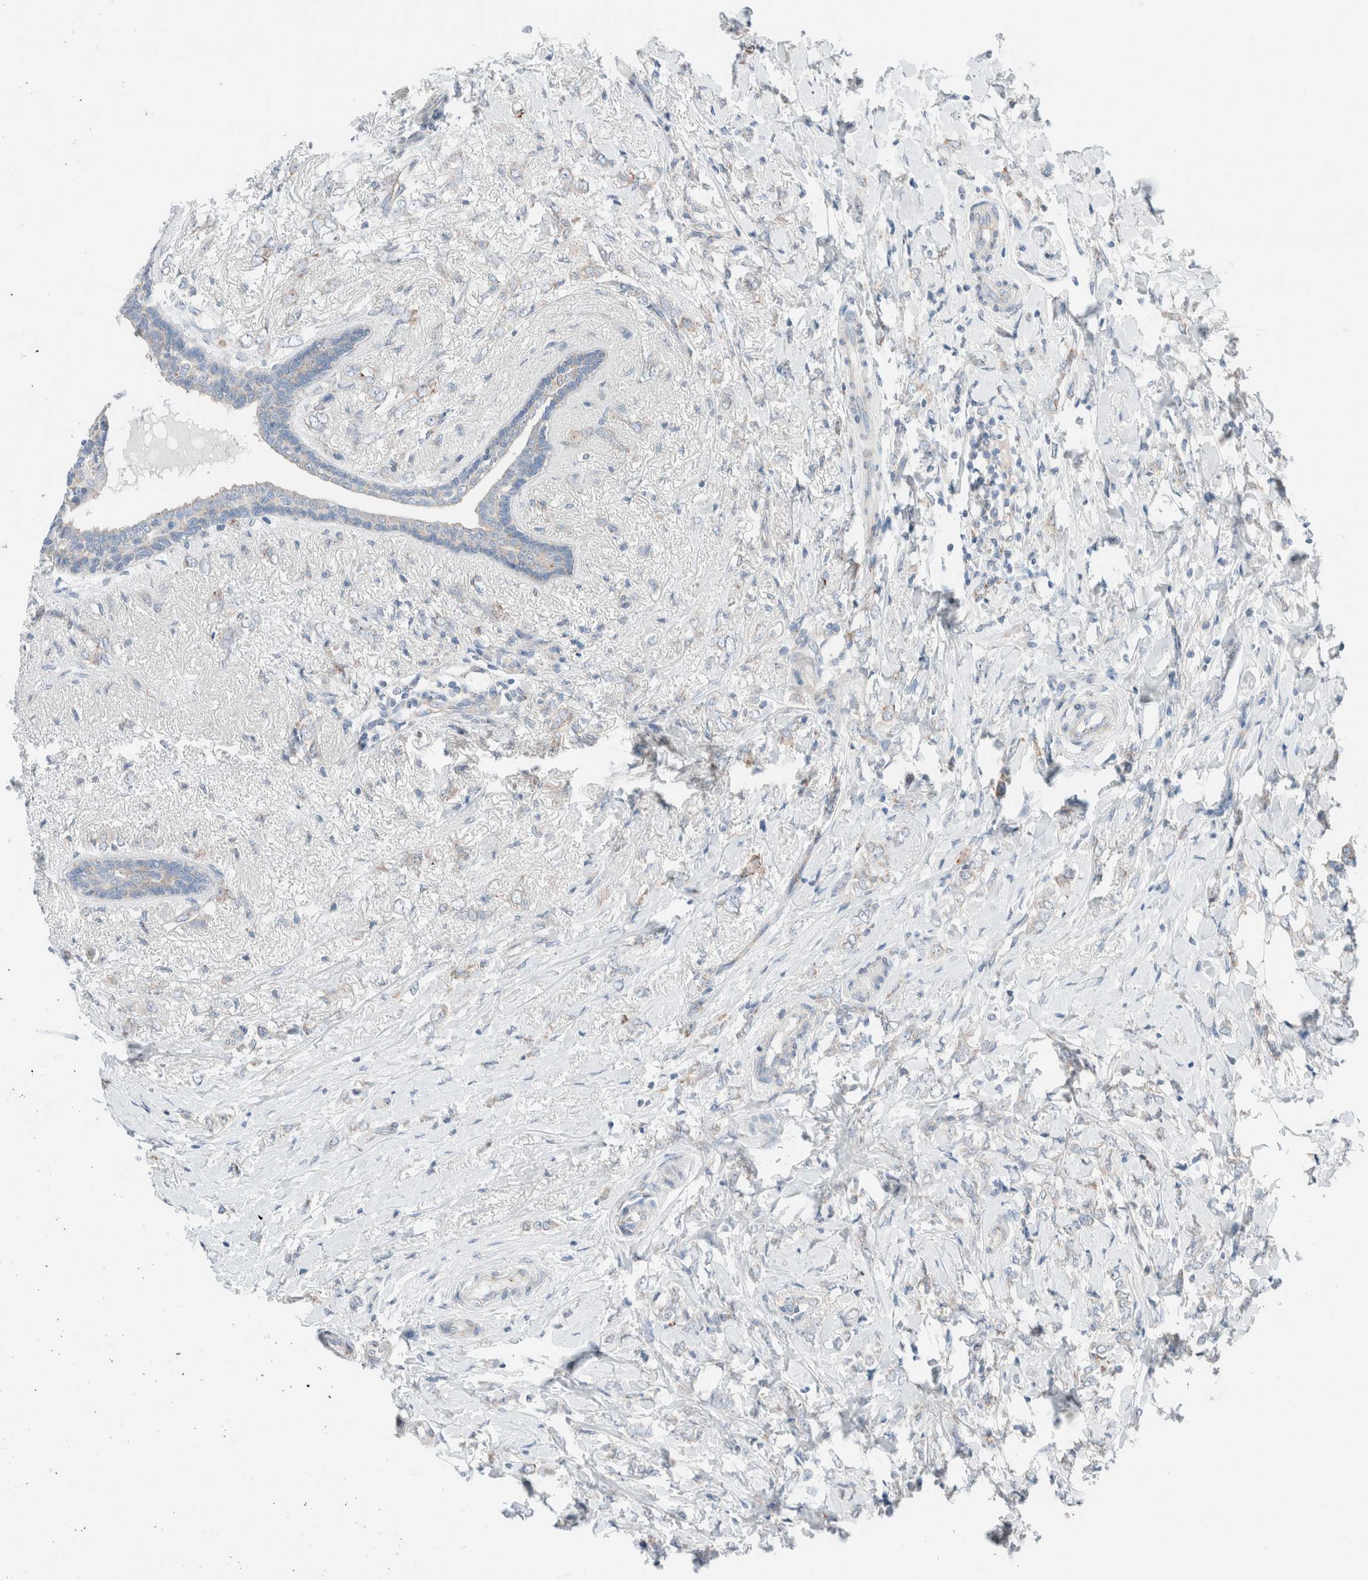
{"staining": {"intensity": "negative", "quantity": "none", "location": "none"}, "tissue": "breast cancer", "cell_type": "Tumor cells", "image_type": "cancer", "snomed": [{"axis": "morphology", "description": "Normal tissue, NOS"}, {"axis": "morphology", "description": "Lobular carcinoma"}, {"axis": "topography", "description": "Breast"}], "caption": "High power microscopy micrograph of an immunohistochemistry (IHC) image of breast cancer (lobular carcinoma), revealing no significant staining in tumor cells.", "gene": "CASC3", "patient": {"sex": "female", "age": 47}}